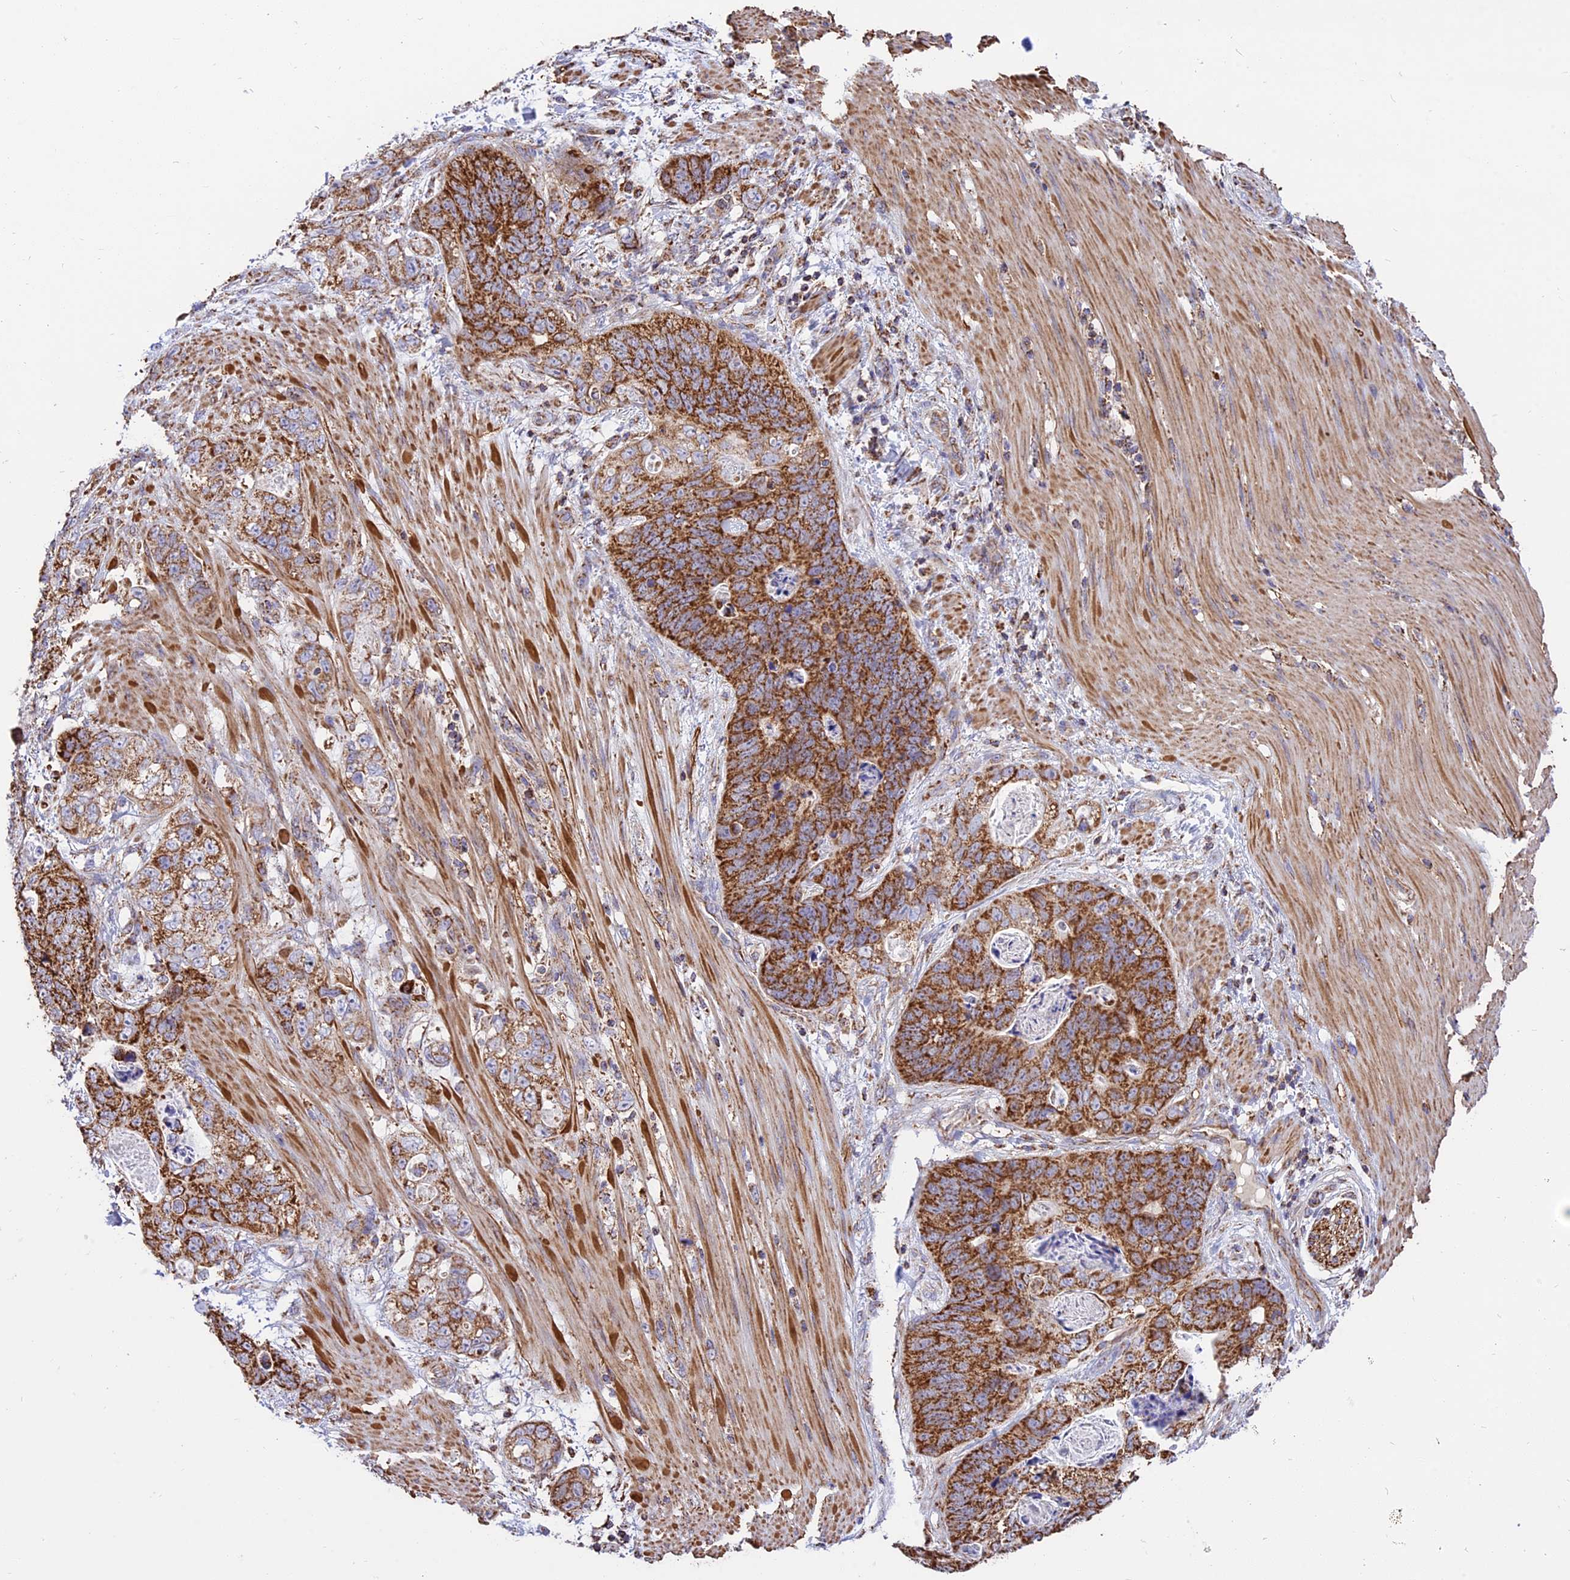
{"staining": {"intensity": "strong", "quantity": ">75%", "location": "cytoplasmic/membranous"}, "tissue": "stomach cancer", "cell_type": "Tumor cells", "image_type": "cancer", "snomed": [{"axis": "morphology", "description": "Normal tissue, NOS"}, {"axis": "morphology", "description": "Adenocarcinoma, NOS"}, {"axis": "topography", "description": "Stomach"}], "caption": "Brown immunohistochemical staining in human stomach adenocarcinoma displays strong cytoplasmic/membranous expression in approximately >75% of tumor cells. (Stains: DAB (3,3'-diaminobenzidine) in brown, nuclei in blue, Microscopy: brightfield microscopy at high magnification).", "gene": "TTC4", "patient": {"sex": "female", "age": 89}}